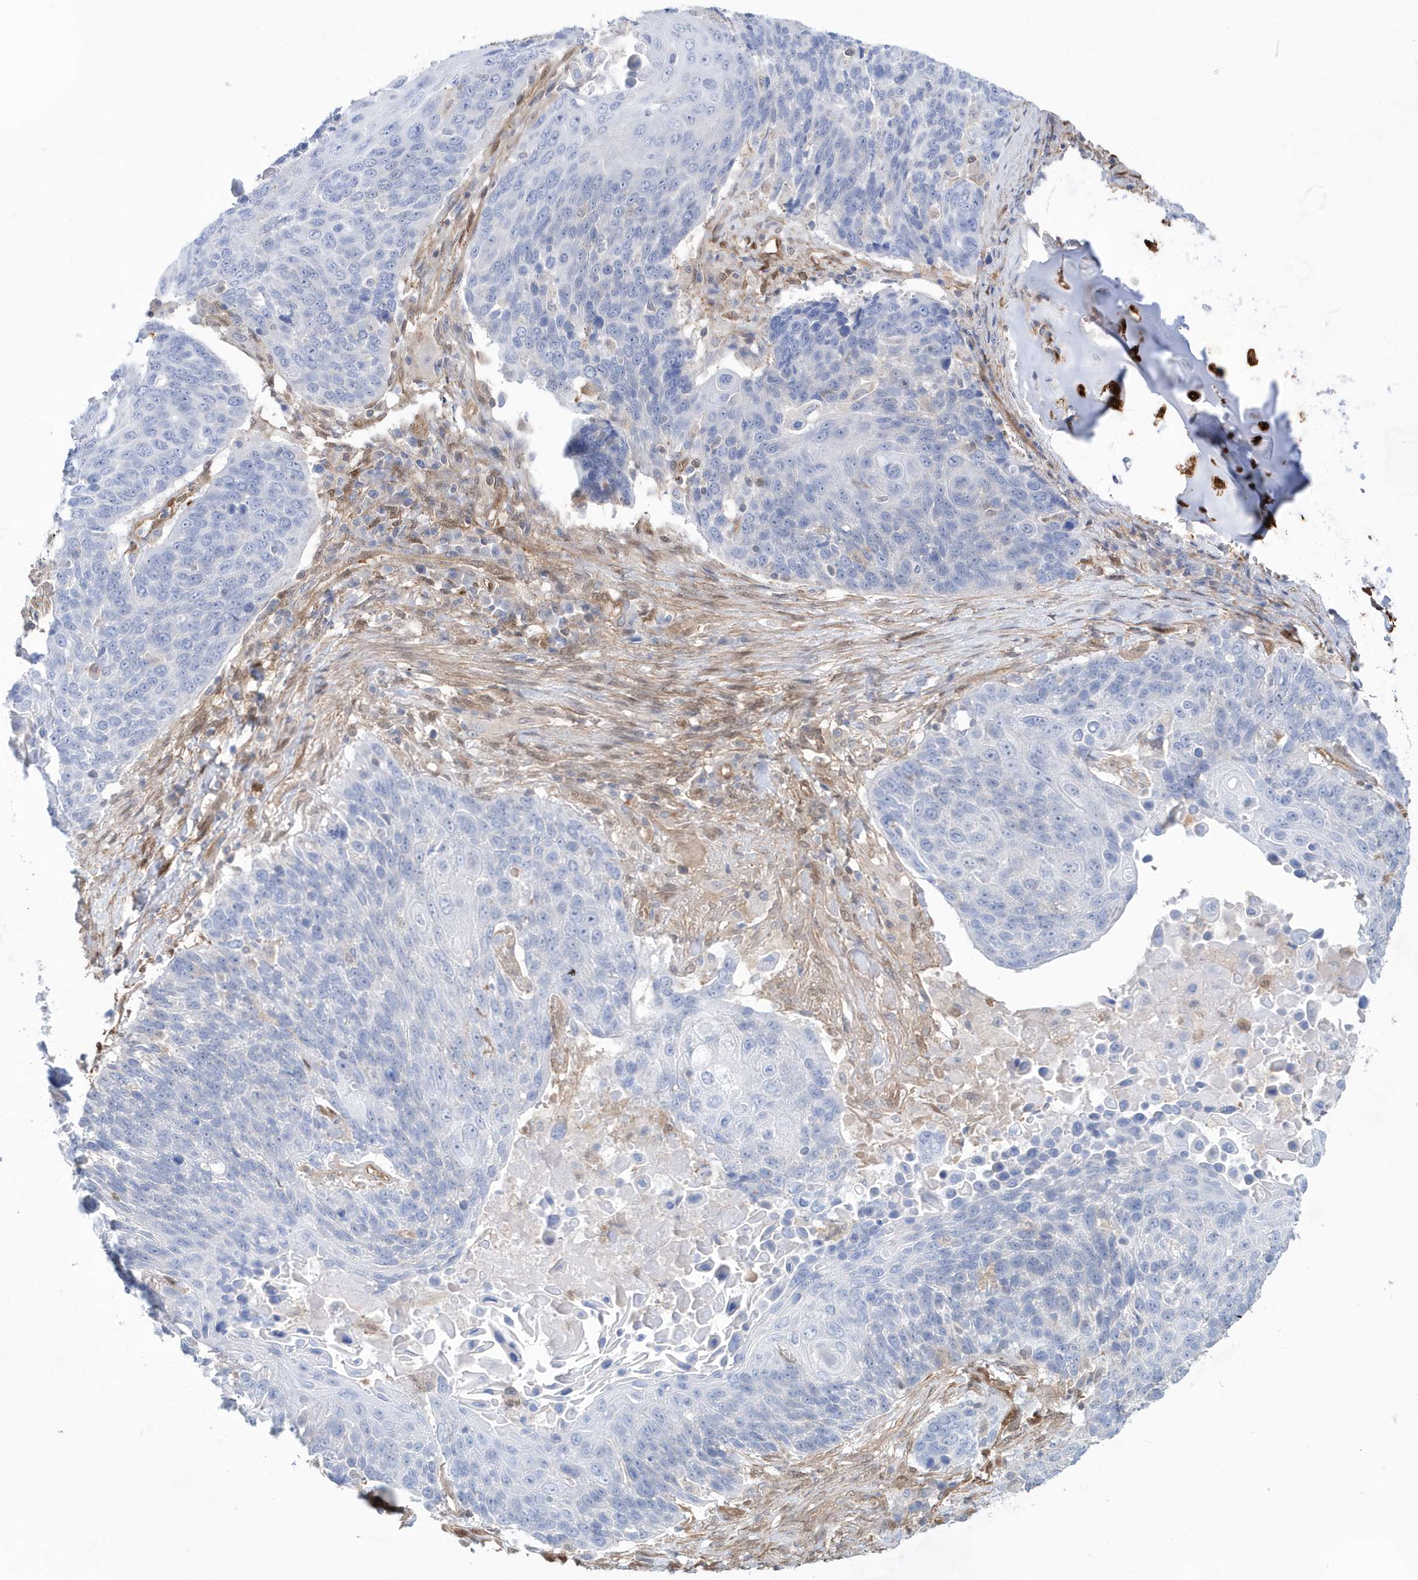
{"staining": {"intensity": "negative", "quantity": "none", "location": "none"}, "tissue": "lung cancer", "cell_type": "Tumor cells", "image_type": "cancer", "snomed": [{"axis": "morphology", "description": "Squamous cell carcinoma, NOS"}, {"axis": "topography", "description": "Lung"}], "caption": "The histopathology image displays no staining of tumor cells in lung cancer.", "gene": "BDH2", "patient": {"sex": "male", "age": 66}}